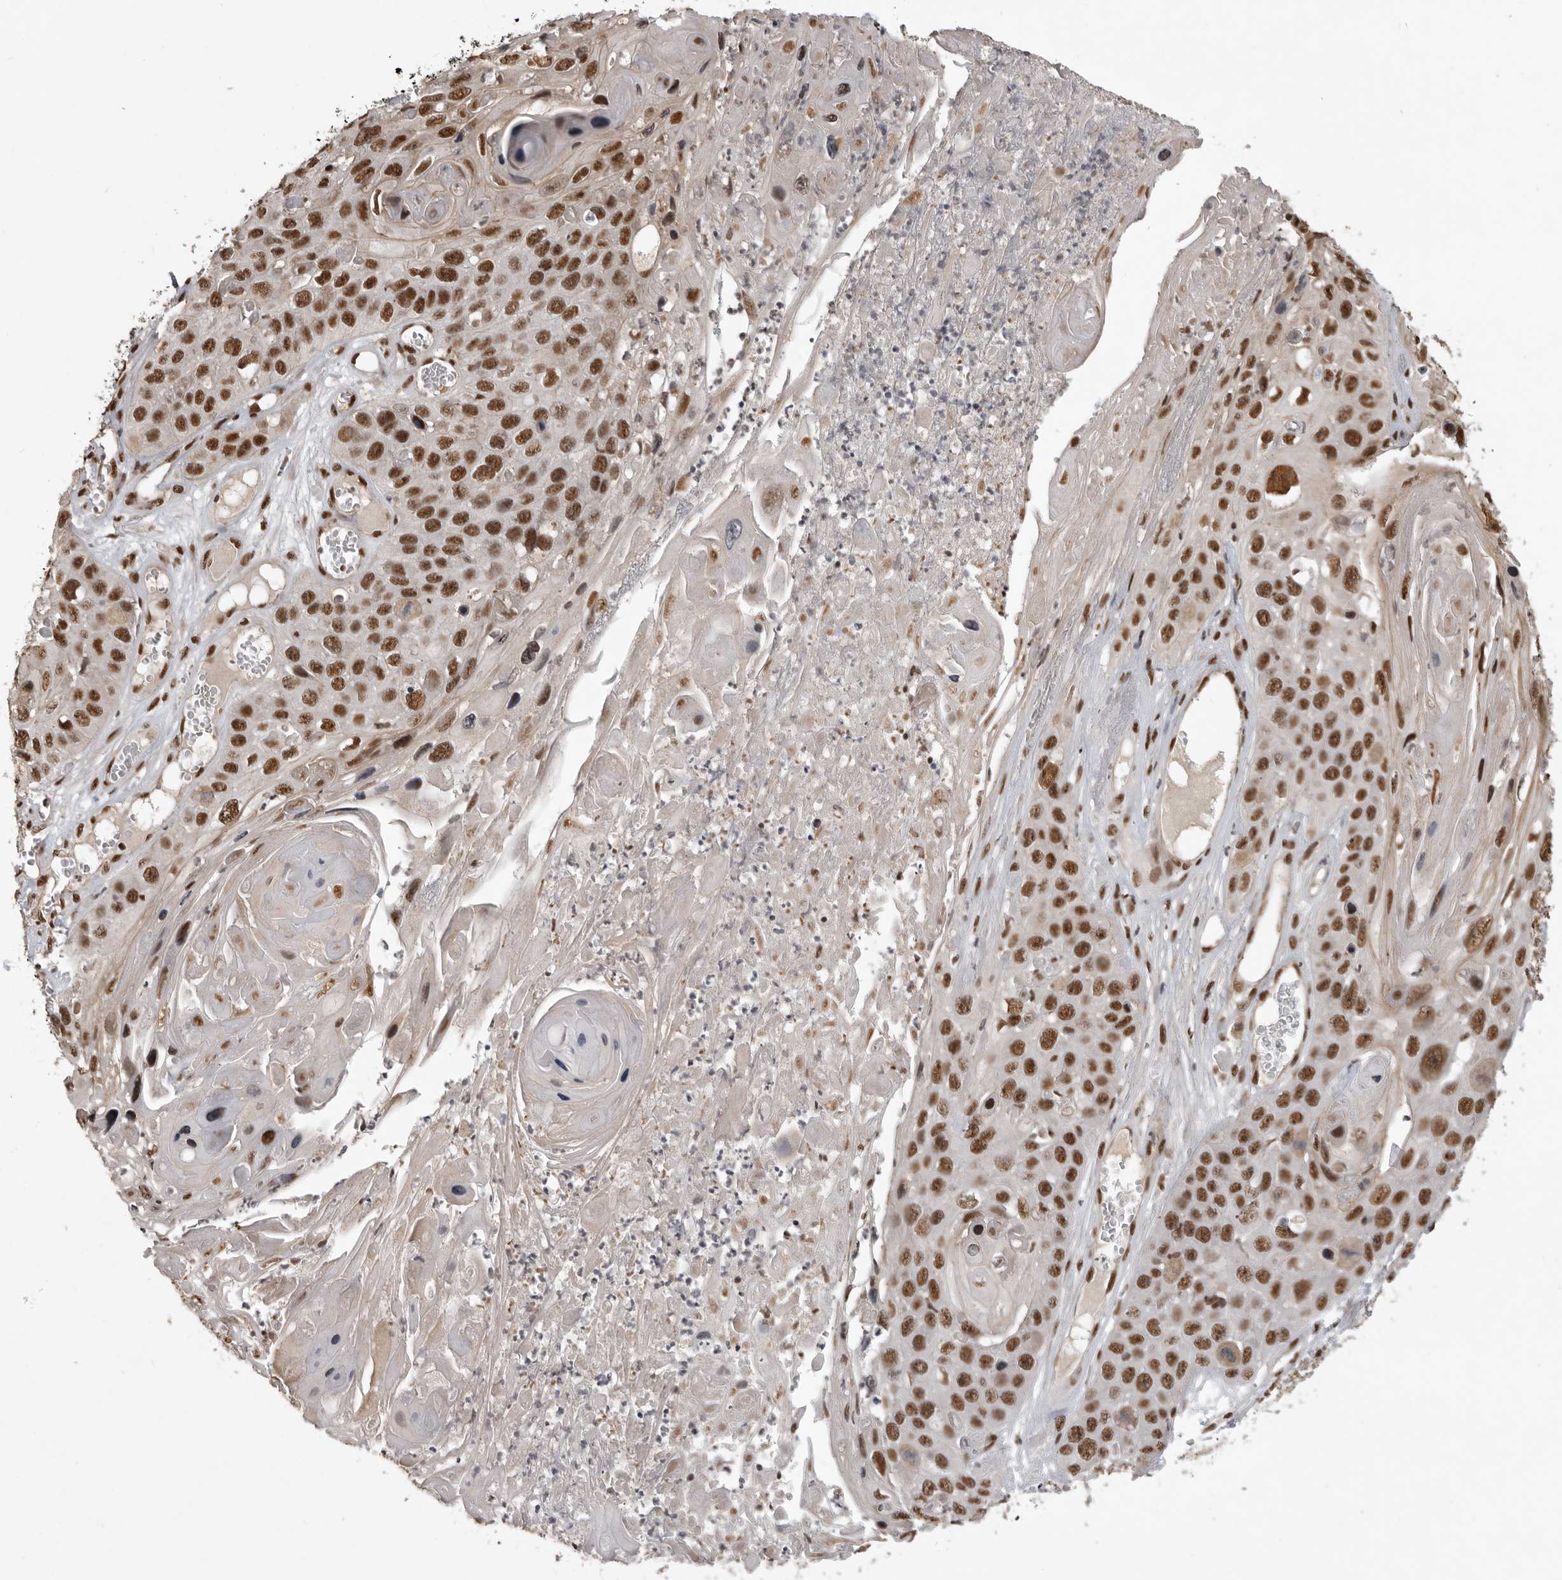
{"staining": {"intensity": "strong", "quantity": ">75%", "location": "nuclear"}, "tissue": "skin cancer", "cell_type": "Tumor cells", "image_type": "cancer", "snomed": [{"axis": "morphology", "description": "Squamous cell carcinoma, NOS"}, {"axis": "topography", "description": "Skin"}], "caption": "Immunohistochemical staining of skin squamous cell carcinoma displays high levels of strong nuclear protein staining in approximately >75% of tumor cells.", "gene": "CBLL1", "patient": {"sex": "male", "age": 55}}